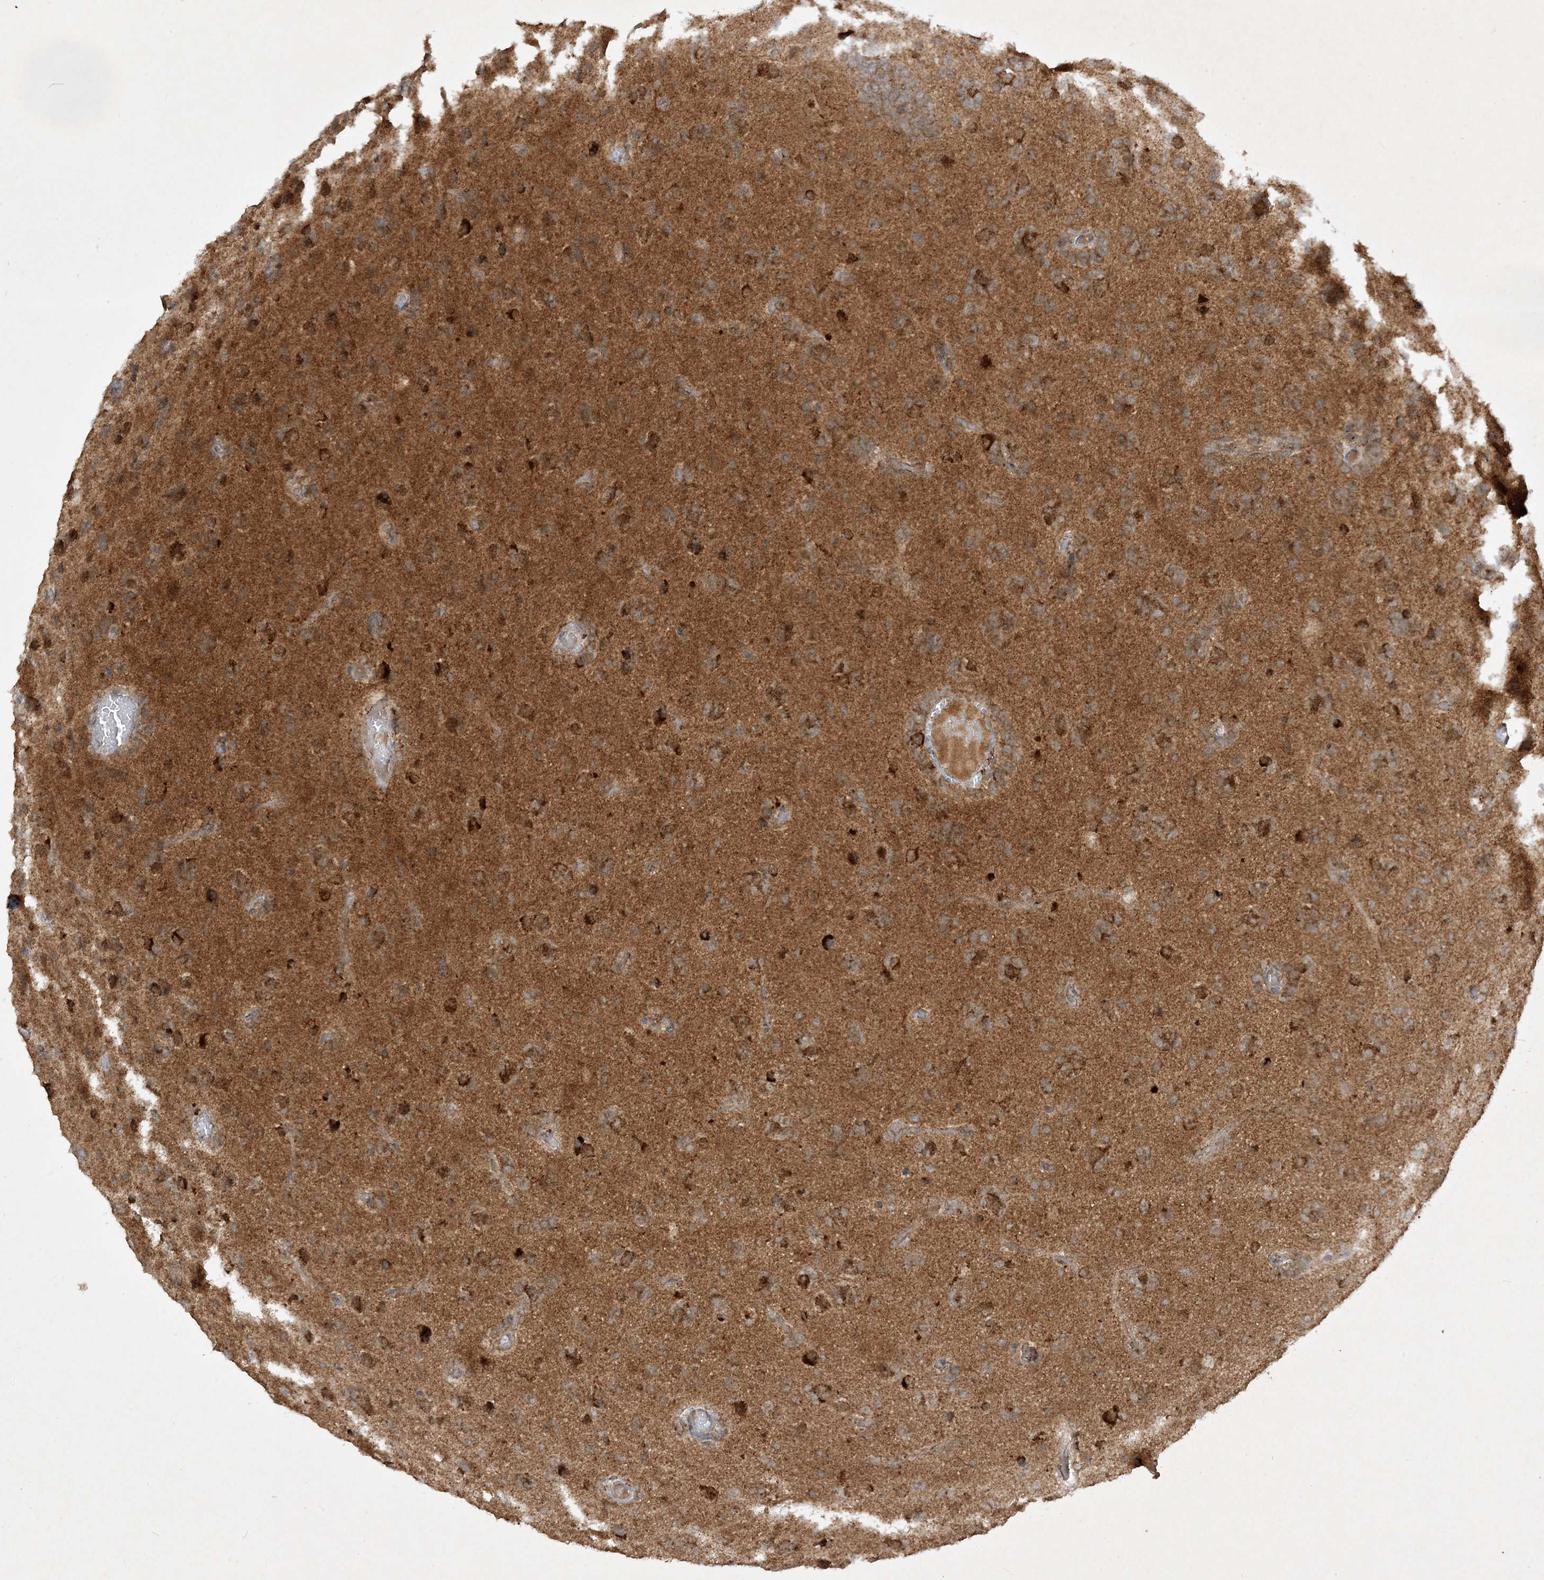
{"staining": {"intensity": "moderate", "quantity": ">75%", "location": "cytoplasmic/membranous"}, "tissue": "glioma", "cell_type": "Tumor cells", "image_type": "cancer", "snomed": [{"axis": "morphology", "description": "Glioma, malignant, High grade"}, {"axis": "topography", "description": "Brain"}], "caption": "Protein expression by immunohistochemistry displays moderate cytoplasmic/membranous staining in about >75% of tumor cells in glioma.", "gene": "NDUFAF3", "patient": {"sex": "female", "age": 59}}